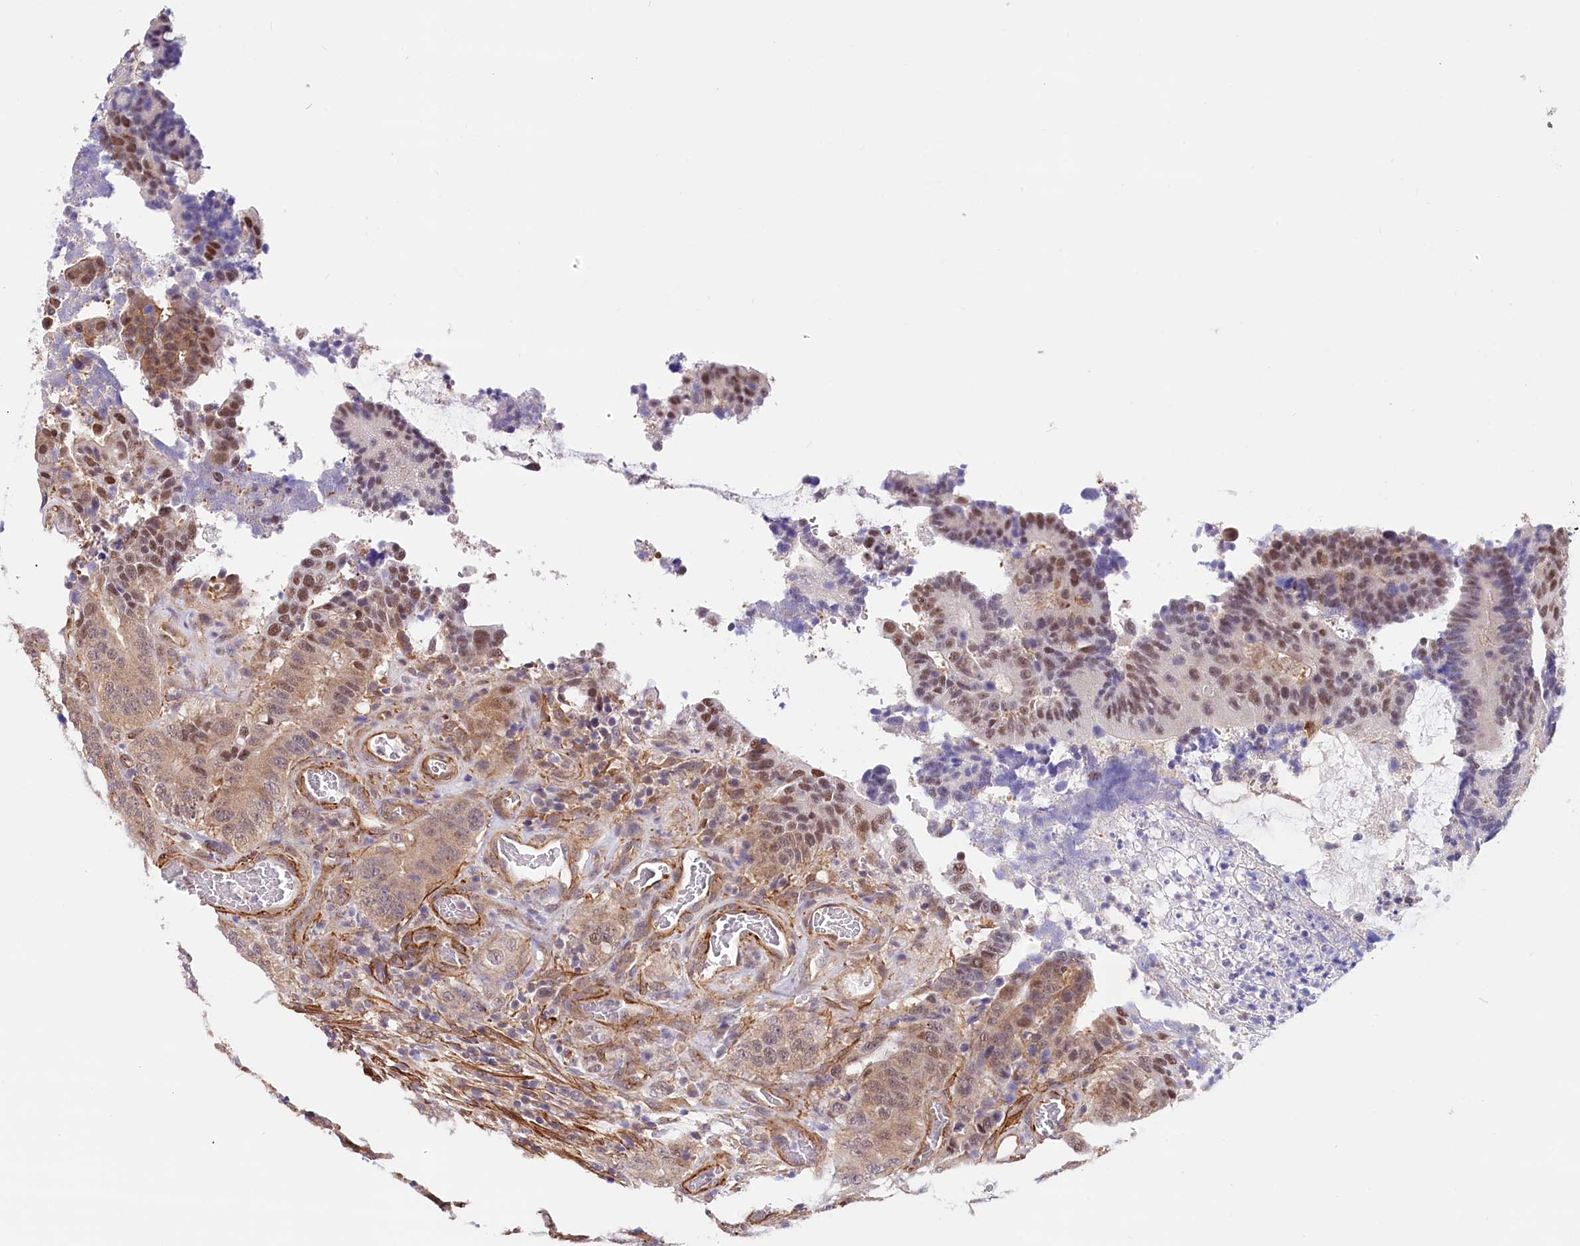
{"staining": {"intensity": "moderate", "quantity": ">75%", "location": "nuclear"}, "tissue": "colorectal cancer", "cell_type": "Tumor cells", "image_type": "cancer", "snomed": [{"axis": "morphology", "description": "Adenocarcinoma, NOS"}, {"axis": "topography", "description": "Colon"}], "caption": "Immunohistochemistry (DAB (3,3'-diaminobenzidine)) staining of human adenocarcinoma (colorectal) exhibits moderate nuclear protein staining in approximately >75% of tumor cells. Using DAB (3,3'-diaminobenzidine) (brown) and hematoxylin (blue) stains, captured at high magnification using brightfield microscopy.", "gene": "PPP2R5B", "patient": {"sex": "male", "age": 83}}